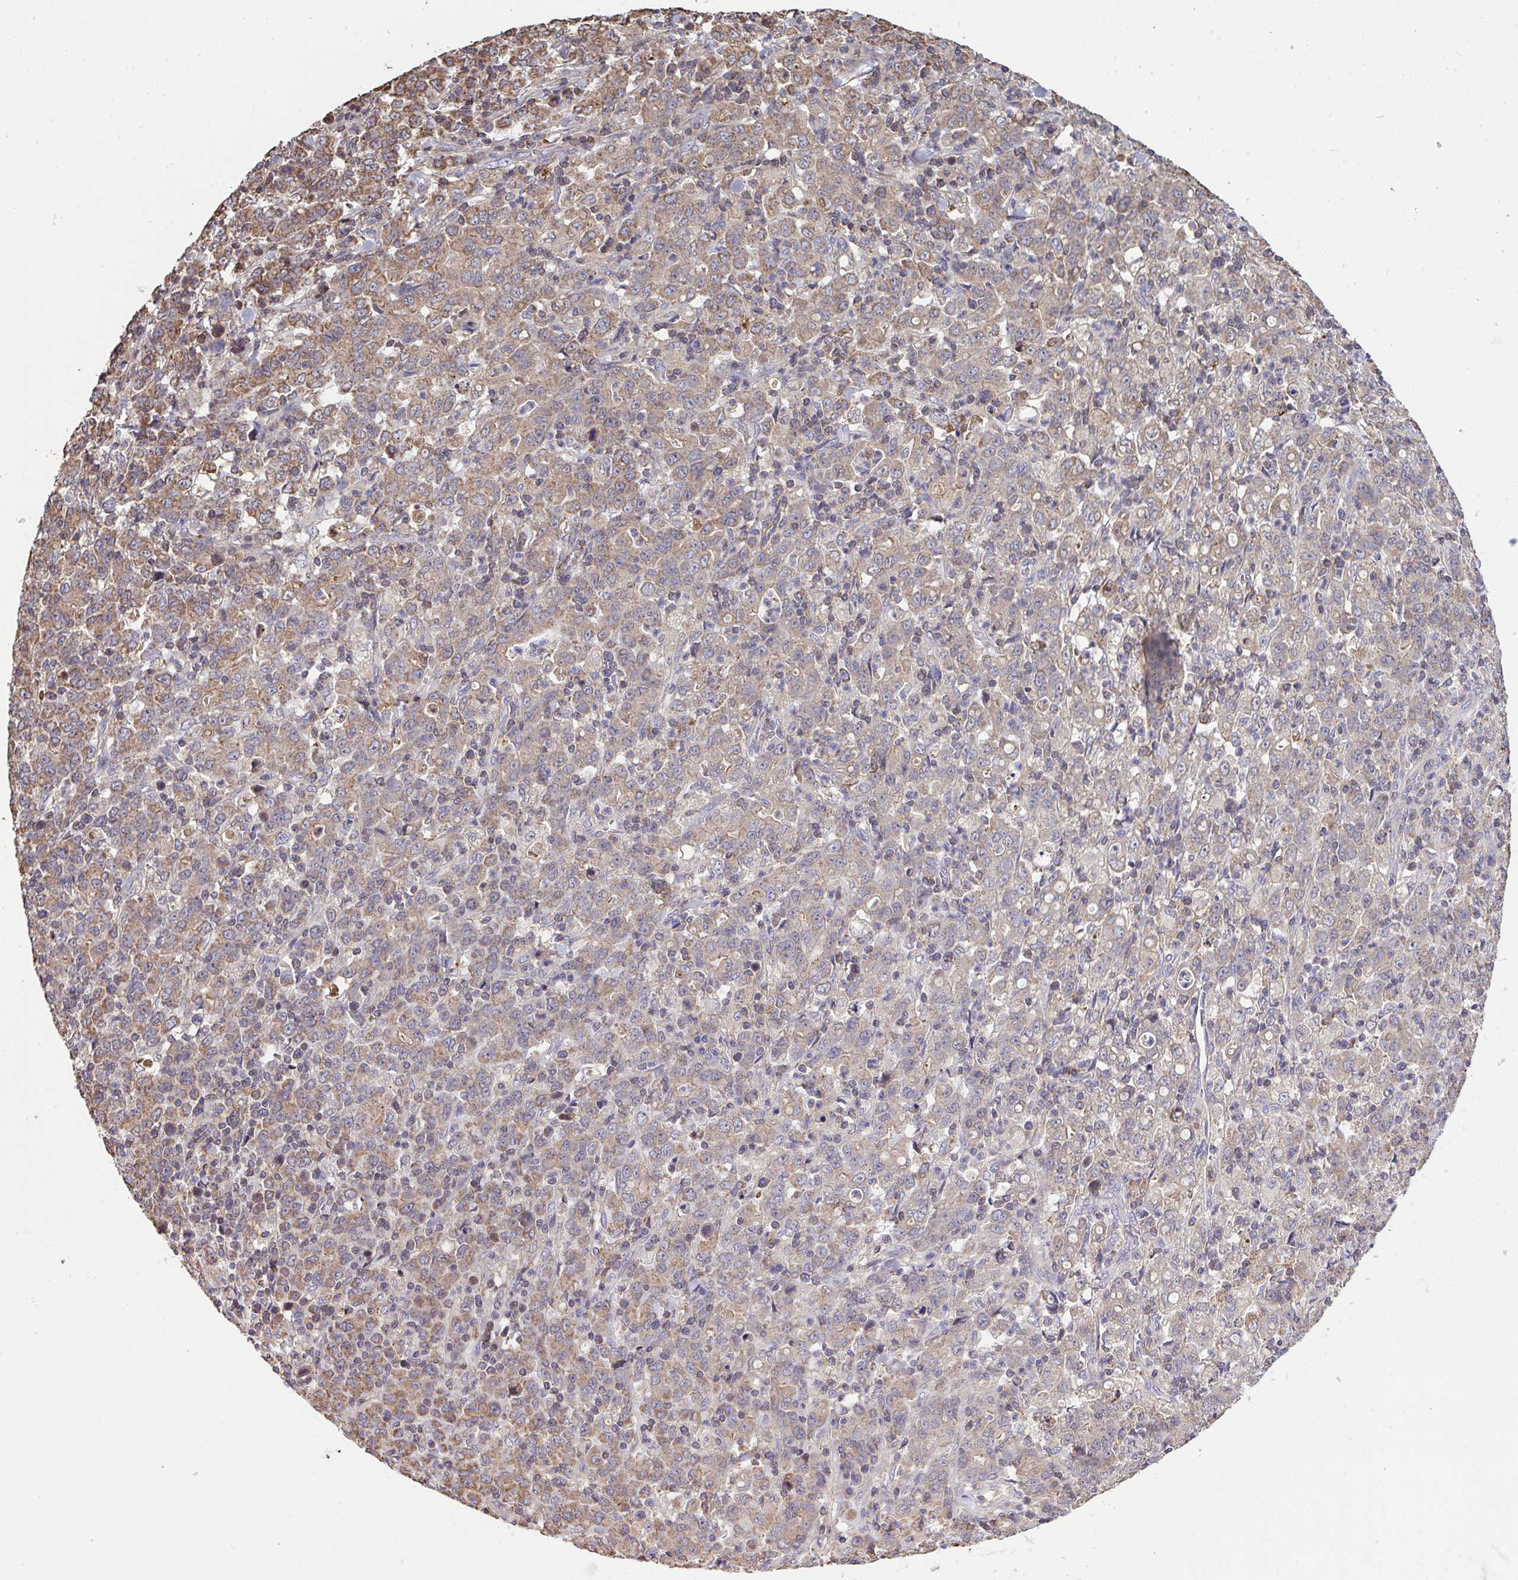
{"staining": {"intensity": "weak", "quantity": "25%-75%", "location": "cytoplasmic/membranous"}, "tissue": "stomach cancer", "cell_type": "Tumor cells", "image_type": "cancer", "snomed": [{"axis": "morphology", "description": "Adenocarcinoma, NOS"}, {"axis": "topography", "description": "Stomach, upper"}], "caption": "Immunohistochemistry staining of stomach cancer, which reveals low levels of weak cytoplasmic/membranous expression in about 25%-75% of tumor cells indicating weak cytoplasmic/membranous protein staining. The staining was performed using DAB (3,3'-diaminobenzidine) (brown) for protein detection and nuclei were counterstained in hematoxylin (blue).", "gene": "PPM1H", "patient": {"sex": "male", "age": 69}}